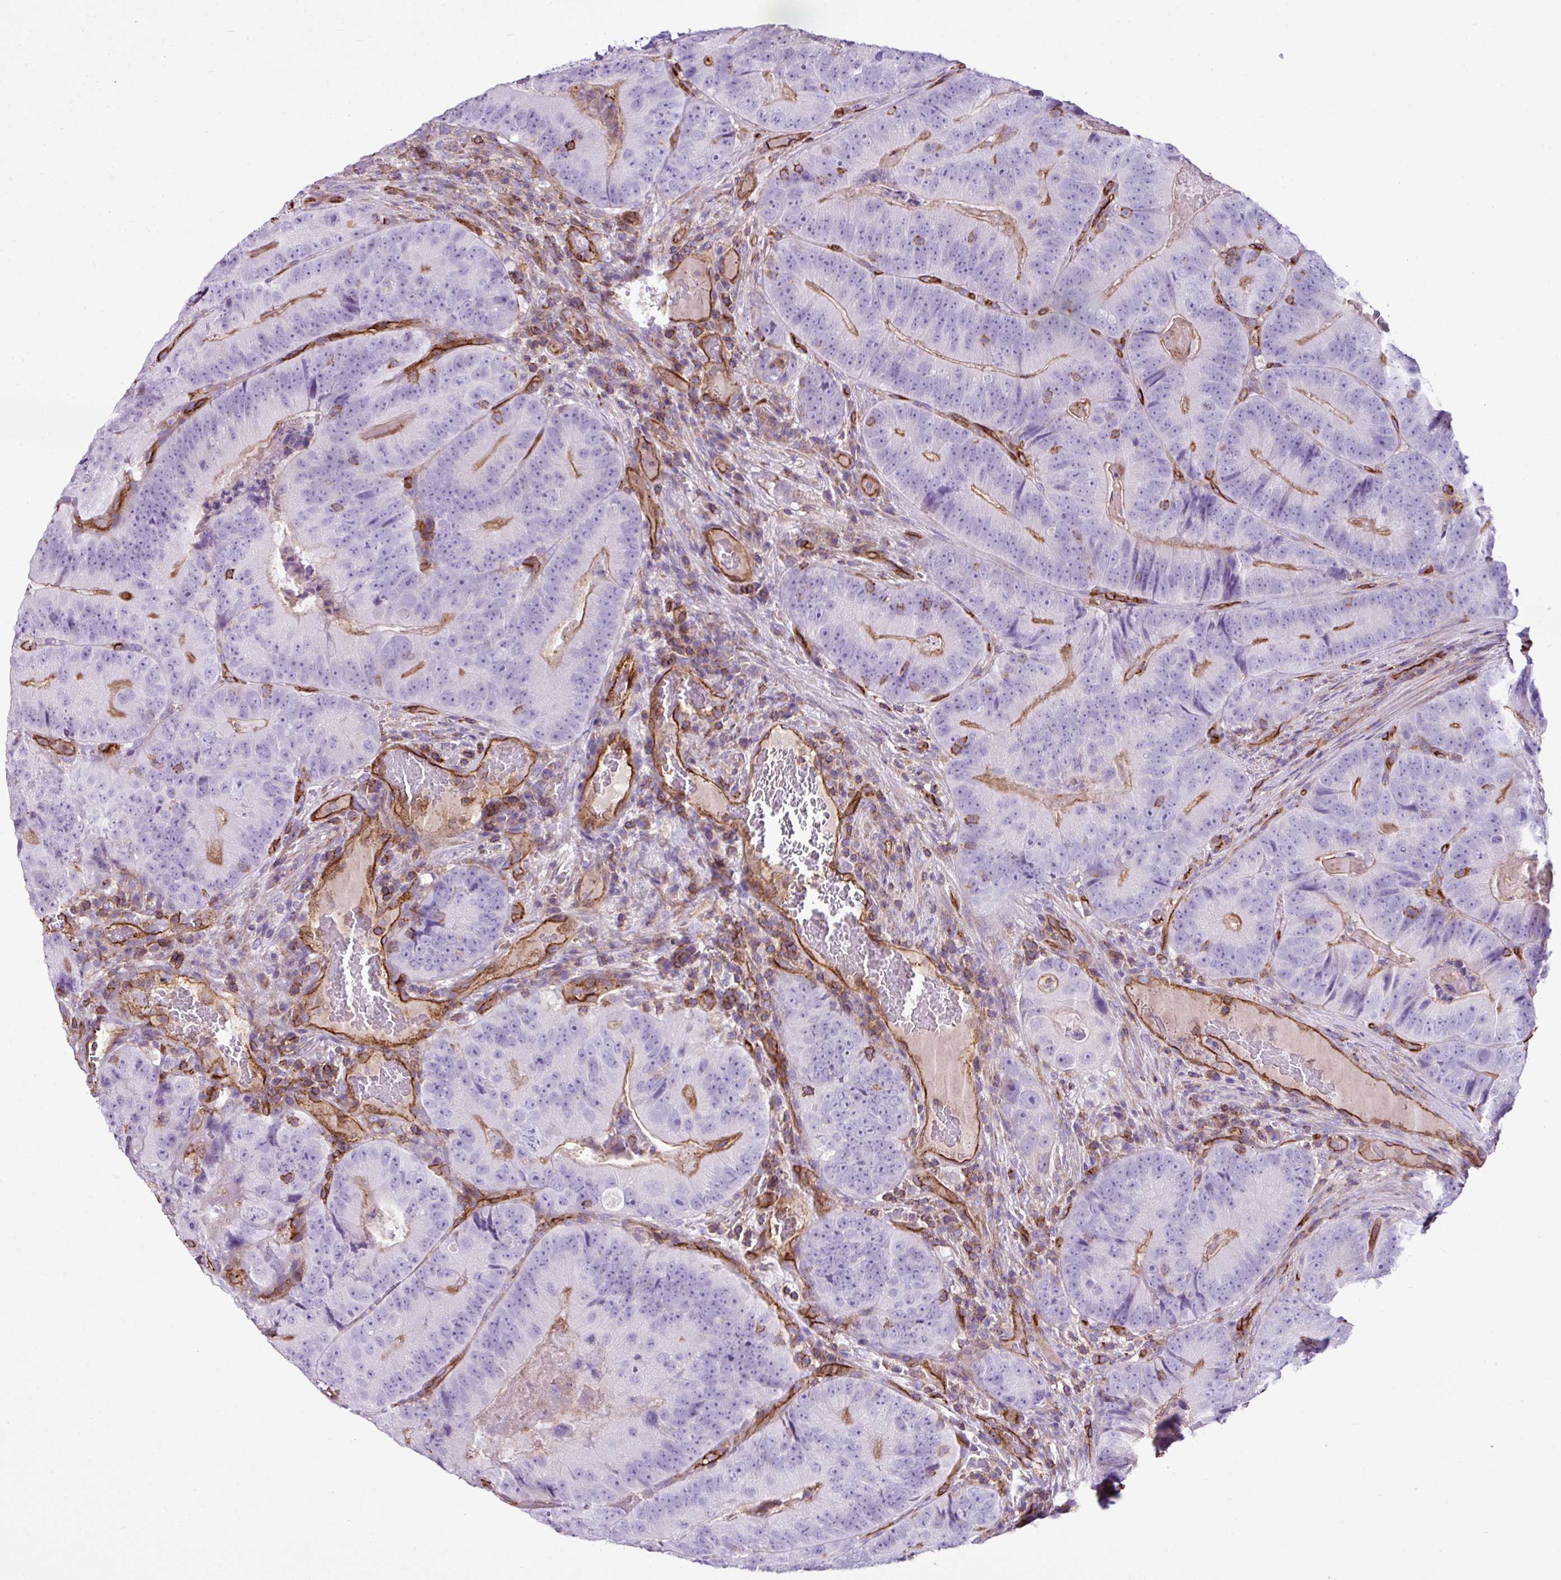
{"staining": {"intensity": "negative", "quantity": "none", "location": "none"}, "tissue": "colorectal cancer", "cell_type": "Tumor cells", "image_type": "cancer", "snomed": [{"axis": "morphology", "description": "Adenocarcinoma, NOS"}, {"axis": "topography", "description": "Colon"}], "caption": "This micrograph is of colorectal cancer stained with immunohistochemistry (IHC) to label a protein in brown with the nuclei are counter-stained blue. There is no positivity in tumor cells.", "gene": "EME2", "patient": {"sex": "female", "age": 86}}